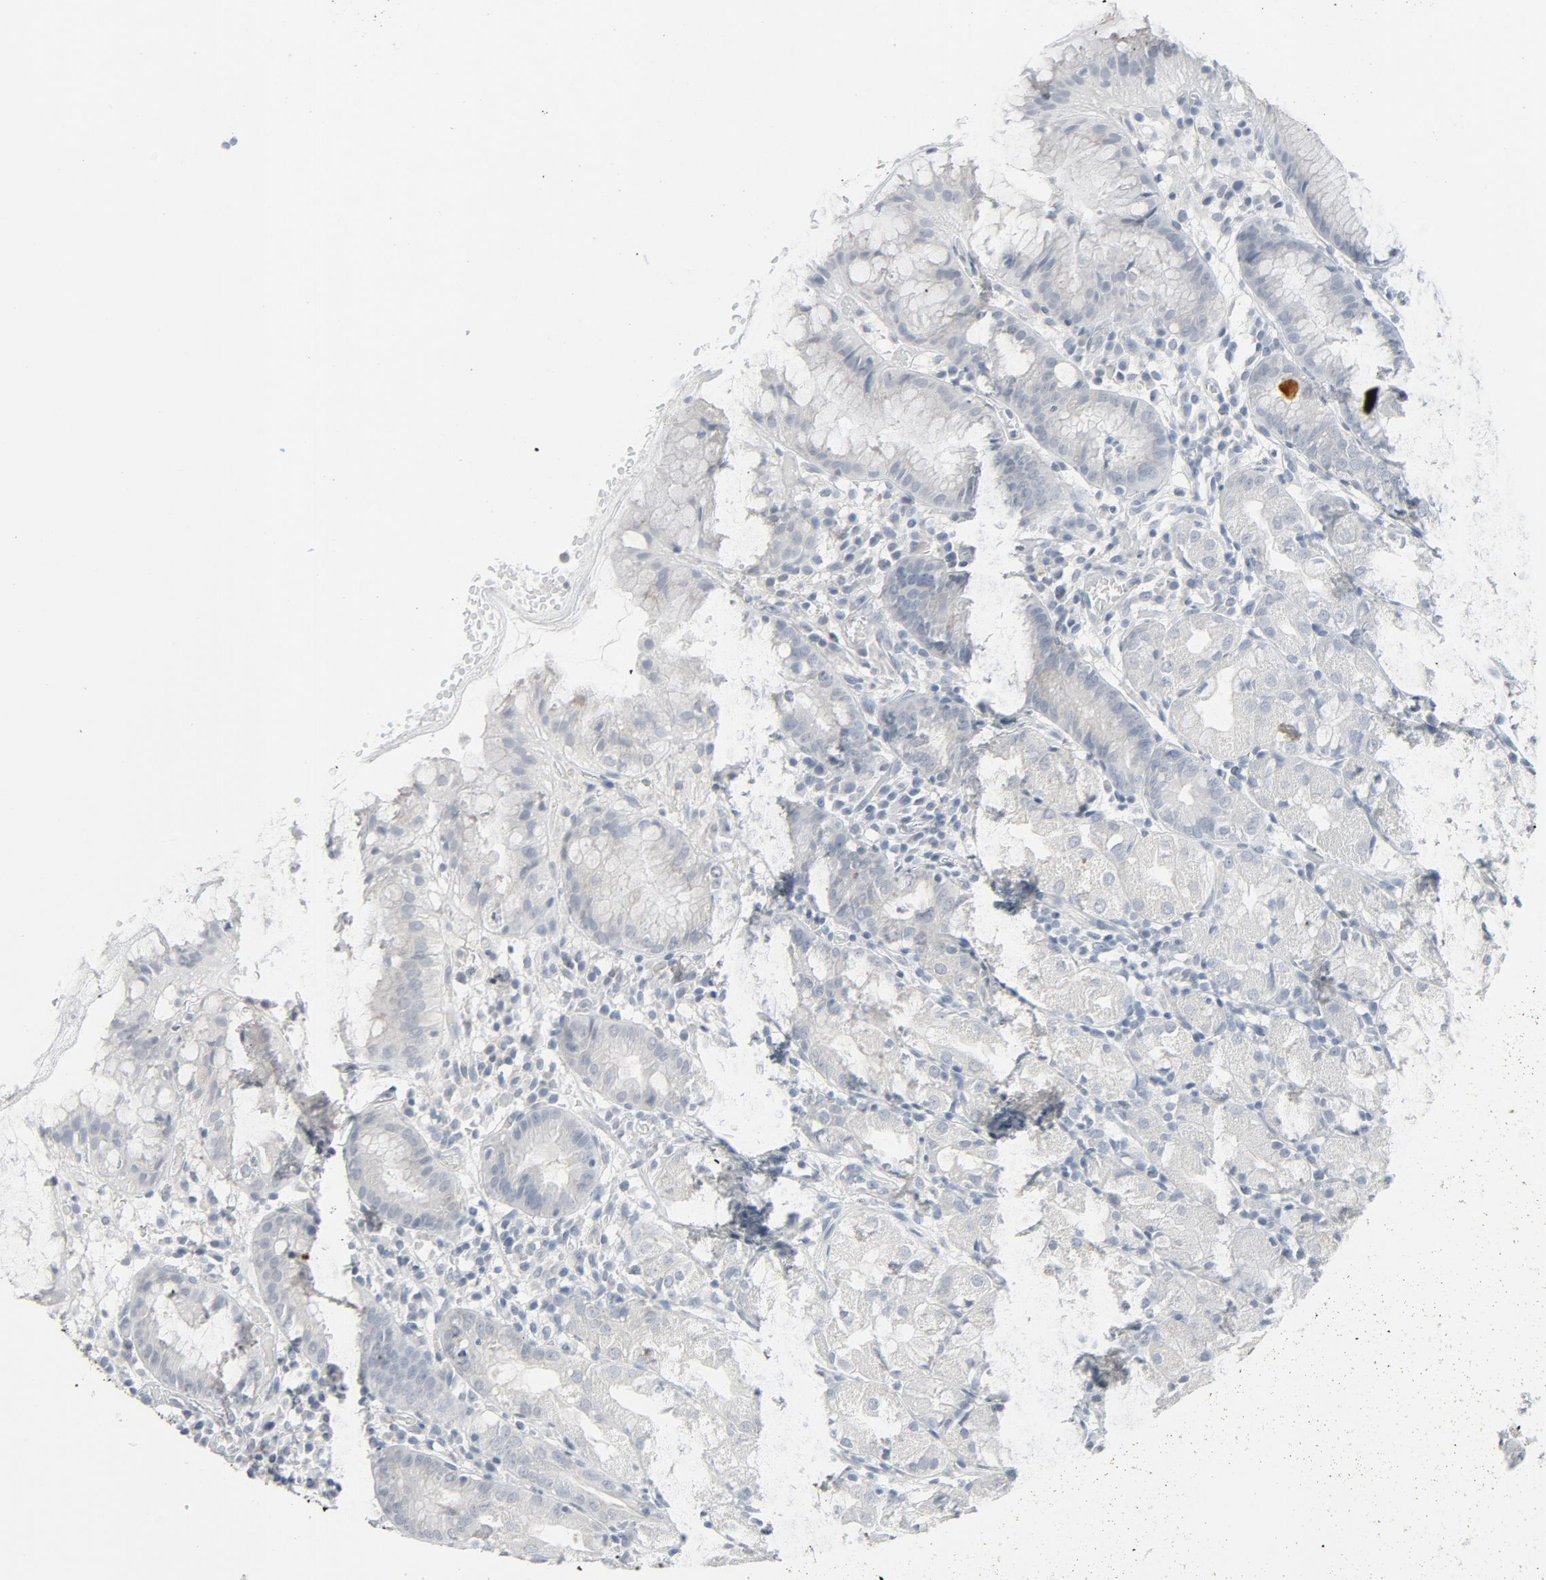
{"staining": {"intensity": "weak", "quantity": "<25%", "location": "cytoplasmic/membranous"}, "tissue": "stomach", "cell_type": "Glandular cells", "image_type": "normal", "snomed": [{"axis": "morphology", "description": "Normal tissue, NOS"}, {"axis": "topography", "description": "Stomach"}, {"axis": "topography", "description": "Stomach, lower"}], "caption": "Stomach stained for a protein using IHC shows no expression glandular cells.", "gene": "FGFR3", "patient": {"sex": "female", "age": 75}}